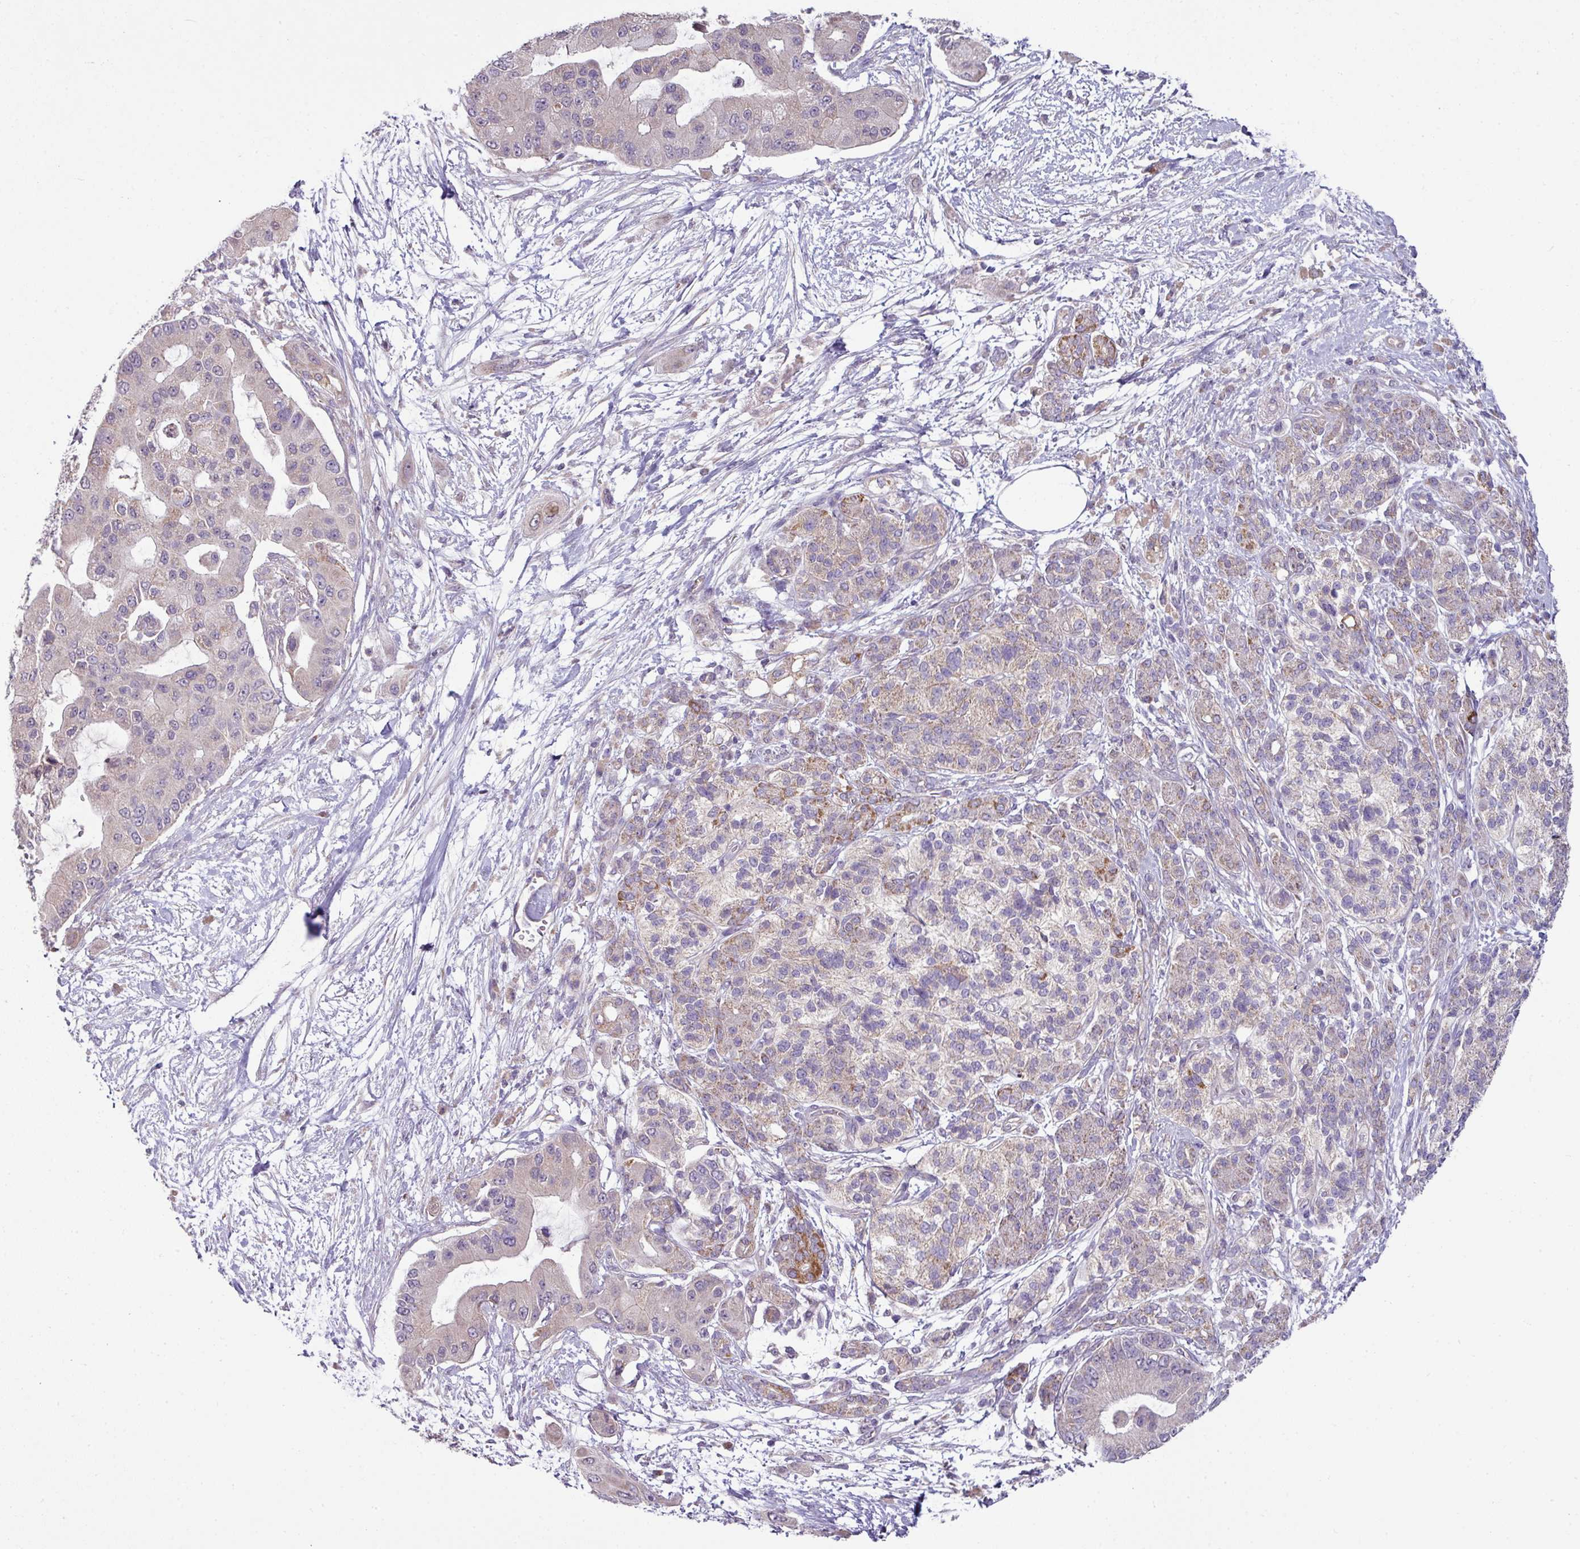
{"staining": {"intensity": "weak", "quantity": "<25%", "location": "cytoplasmic/membranous"}, "tissue": "pancreatic cancer", "cell_type": "Tumor cells", "image_type": "cancer", "snomed": [{"axis": "morphology", "description": "Adenocarcinoma, NOS"}, {"axis": "topography", "description": "Pancreas"}], "caption": "High magnification brightfield microscopy of pancreatic cancer stained with DAB (brown) and counterstained with hematoxylin (blue): tumor cells show no significant positivity.", "gene": "LRRC9", "patient": {"sex": "male", "age": 57}}